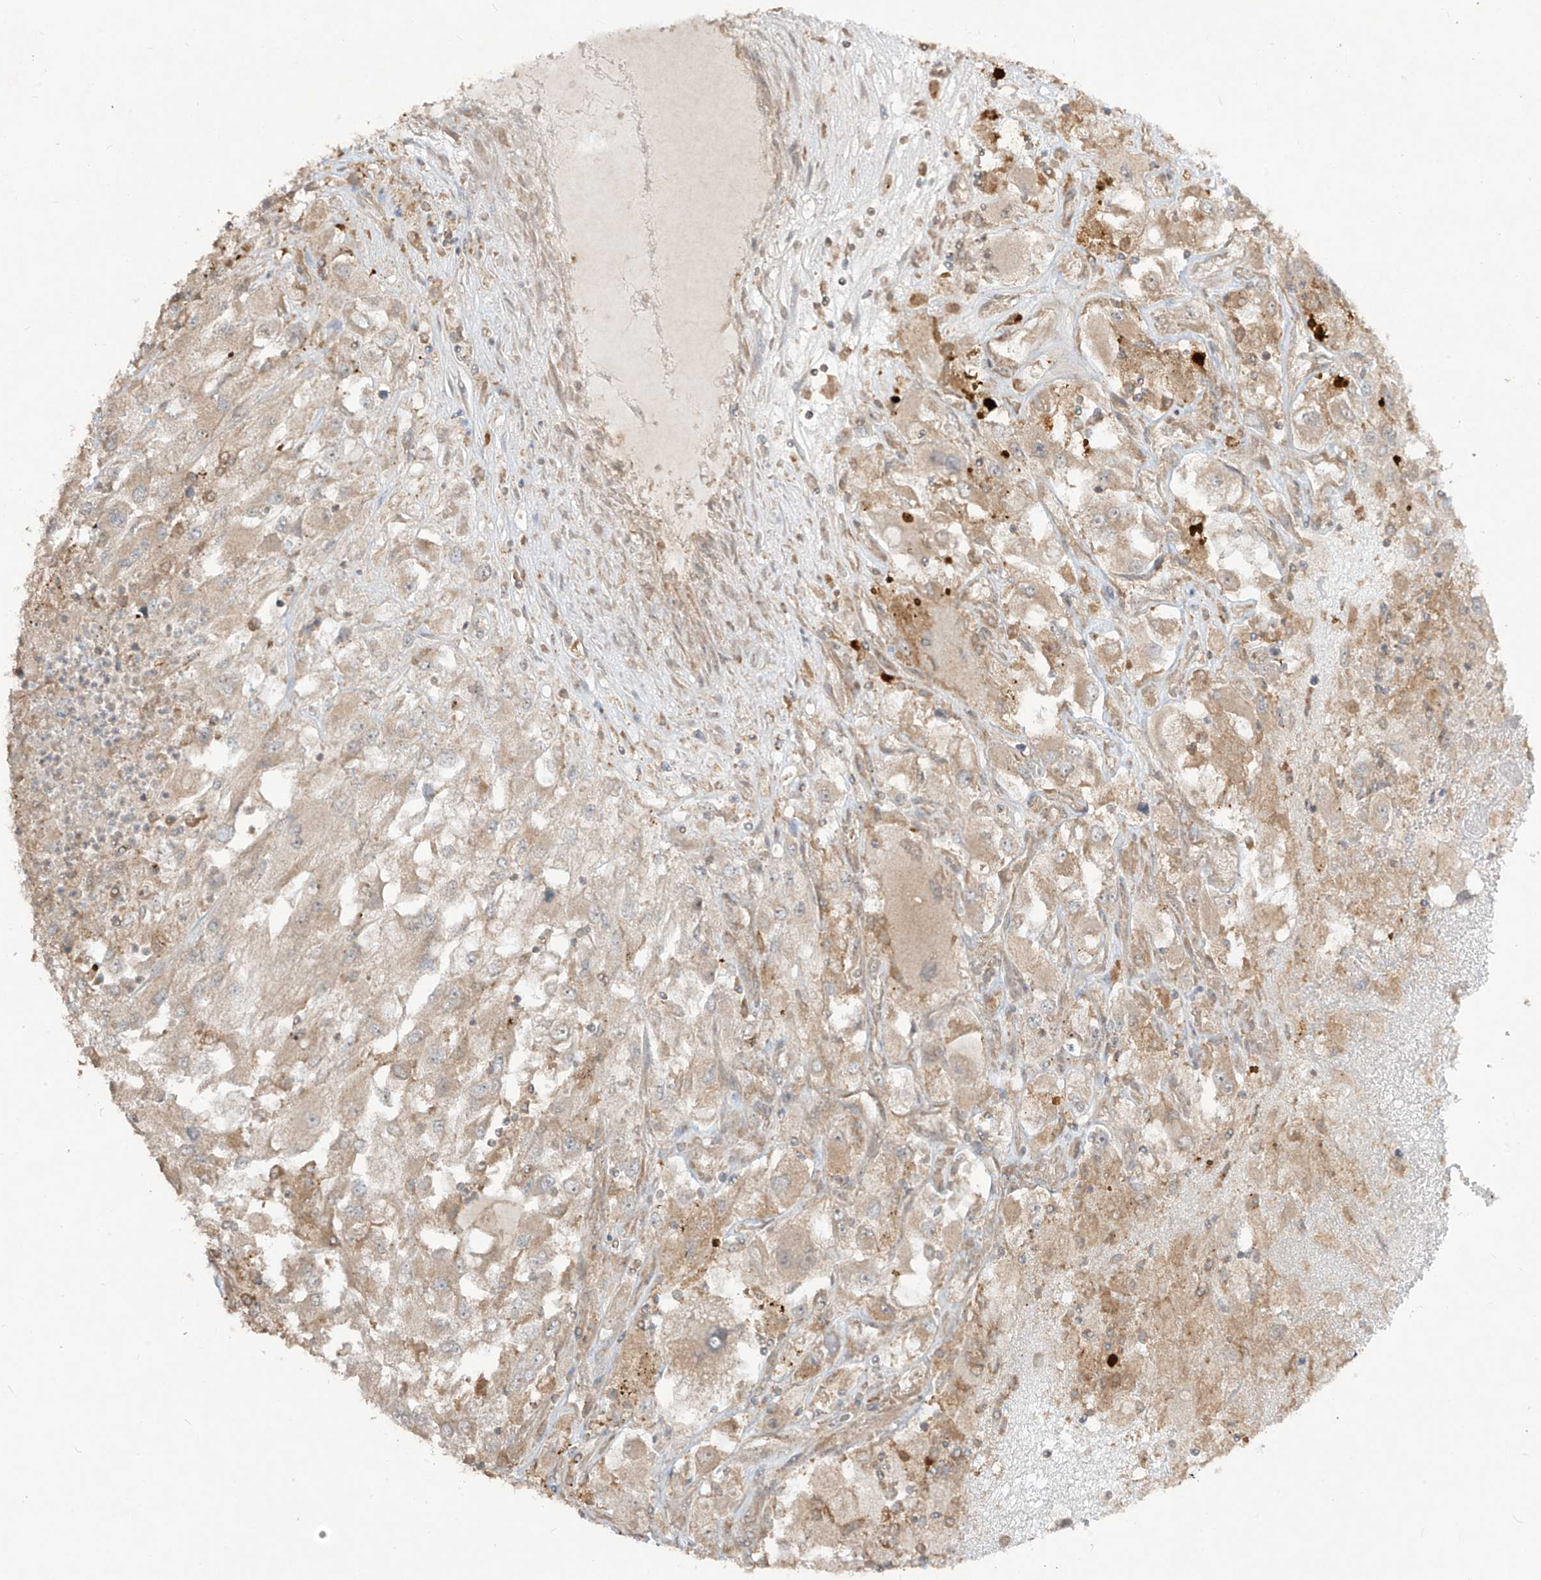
{"staining": {"intensity": "weak", "quantity": ">75%", "location": "cytoplasmic/membranous"}, "tissue": "renal cancer", "cell_type": "Tumor cells", "image_type": "cancer", "snomed": [{"axis": "morphology", "description": "Adenocarcinoma, NOS"}, {"axis": "topography", "description": "Kidney"}], "caption": "Tumor cells show weak cytoplasmic/membranous positivity in approximately >75% of cells in renal cancer.", "gene": "LDAH", "patient": {"sex": "female", "age": 52}}